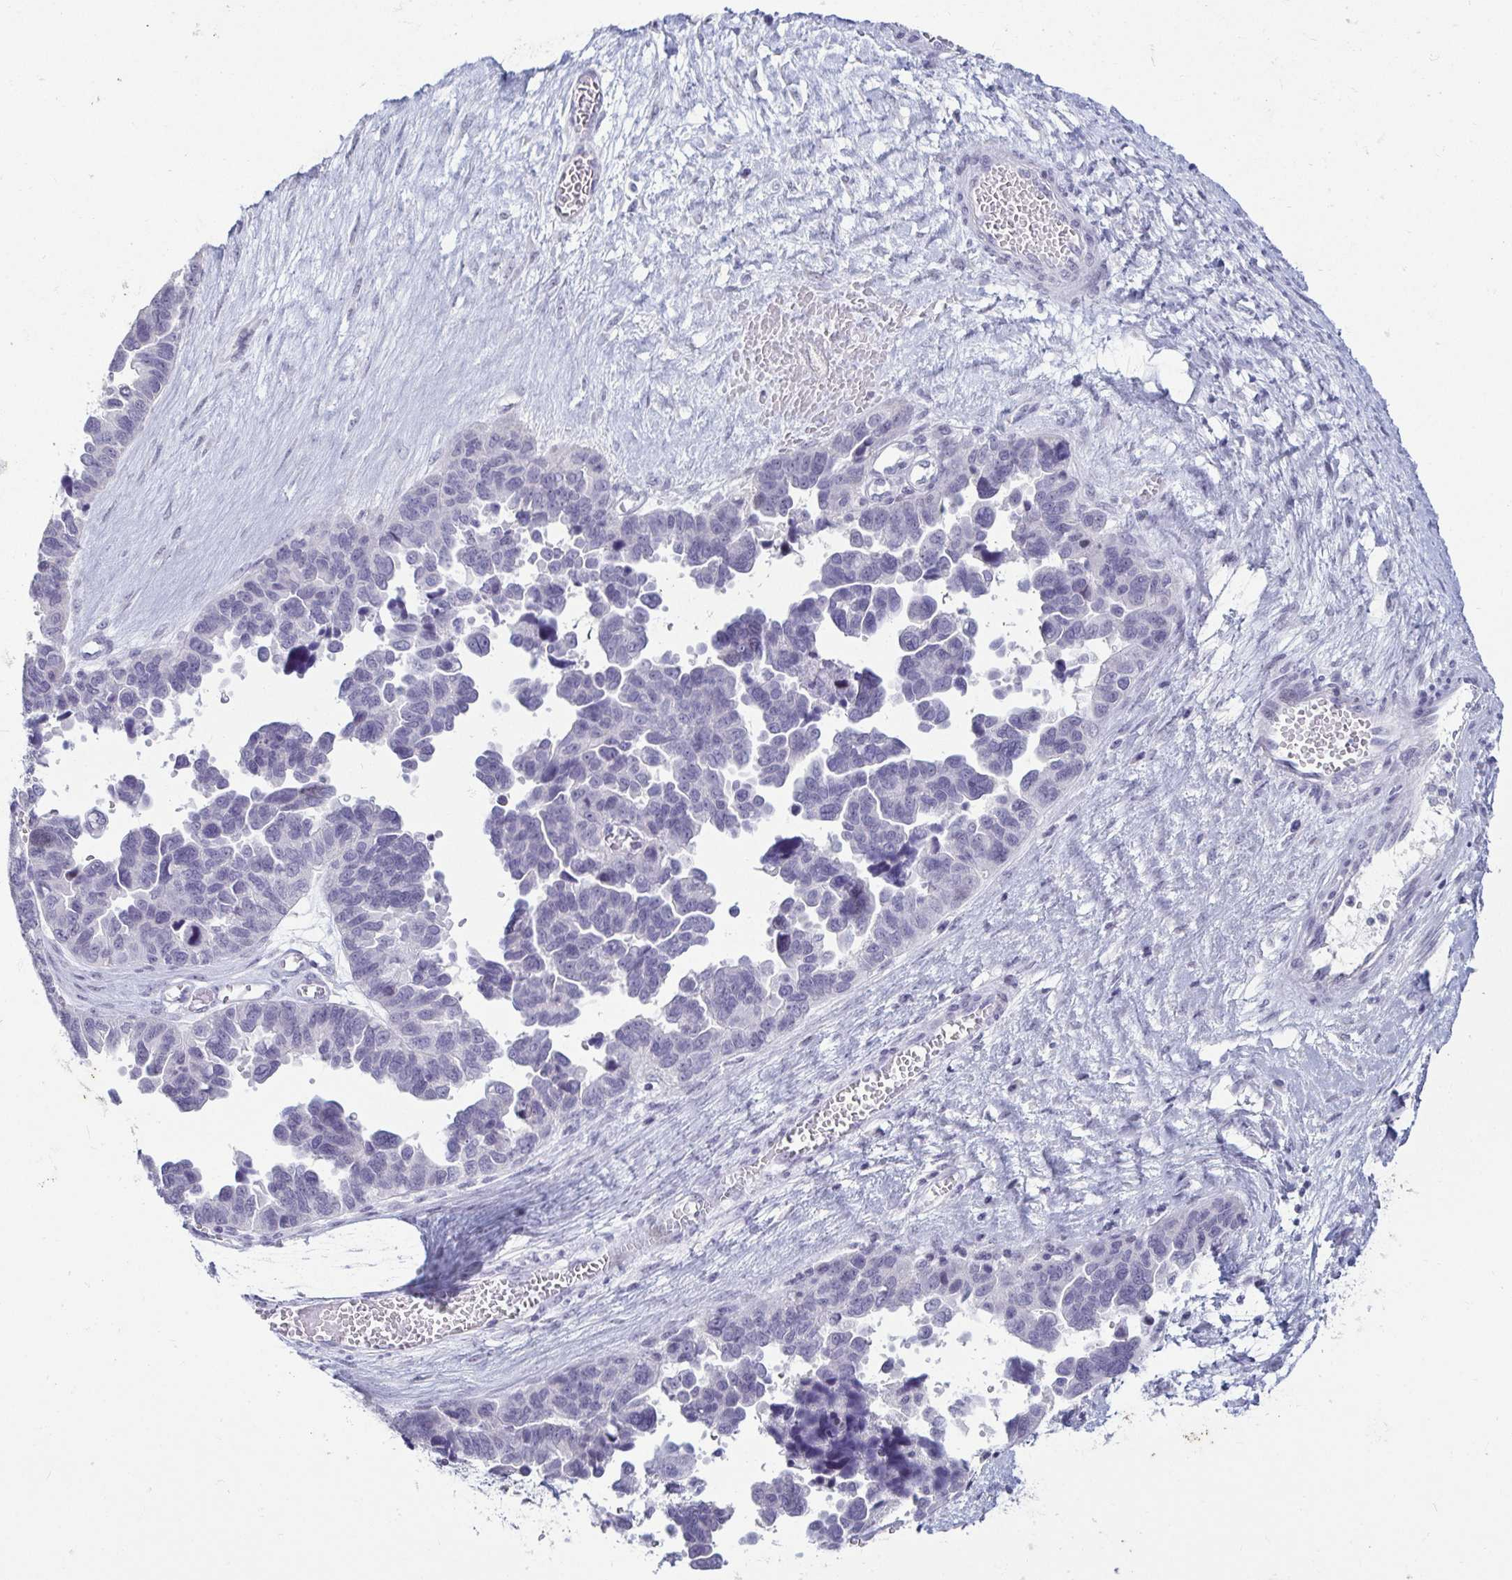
{"staining": {"intensity": "negative", "quantity": "none", "location": "none"}, "tissue": "ovarian cancer", "cell_type": "Tumor cells", "image_type": "cancer", "snomed": [{"axis": "morphology", "description": "Cystadenocarcinoma, serous, NOS"}, {"axis": "topography", "description": "Ovary"}], "caption": "Tumor cells are negative for brown protein staining in ovarian serous cystadenocarcinoma.", "gene": "CR2", "patient": {"sex": "female", "age": 64}}